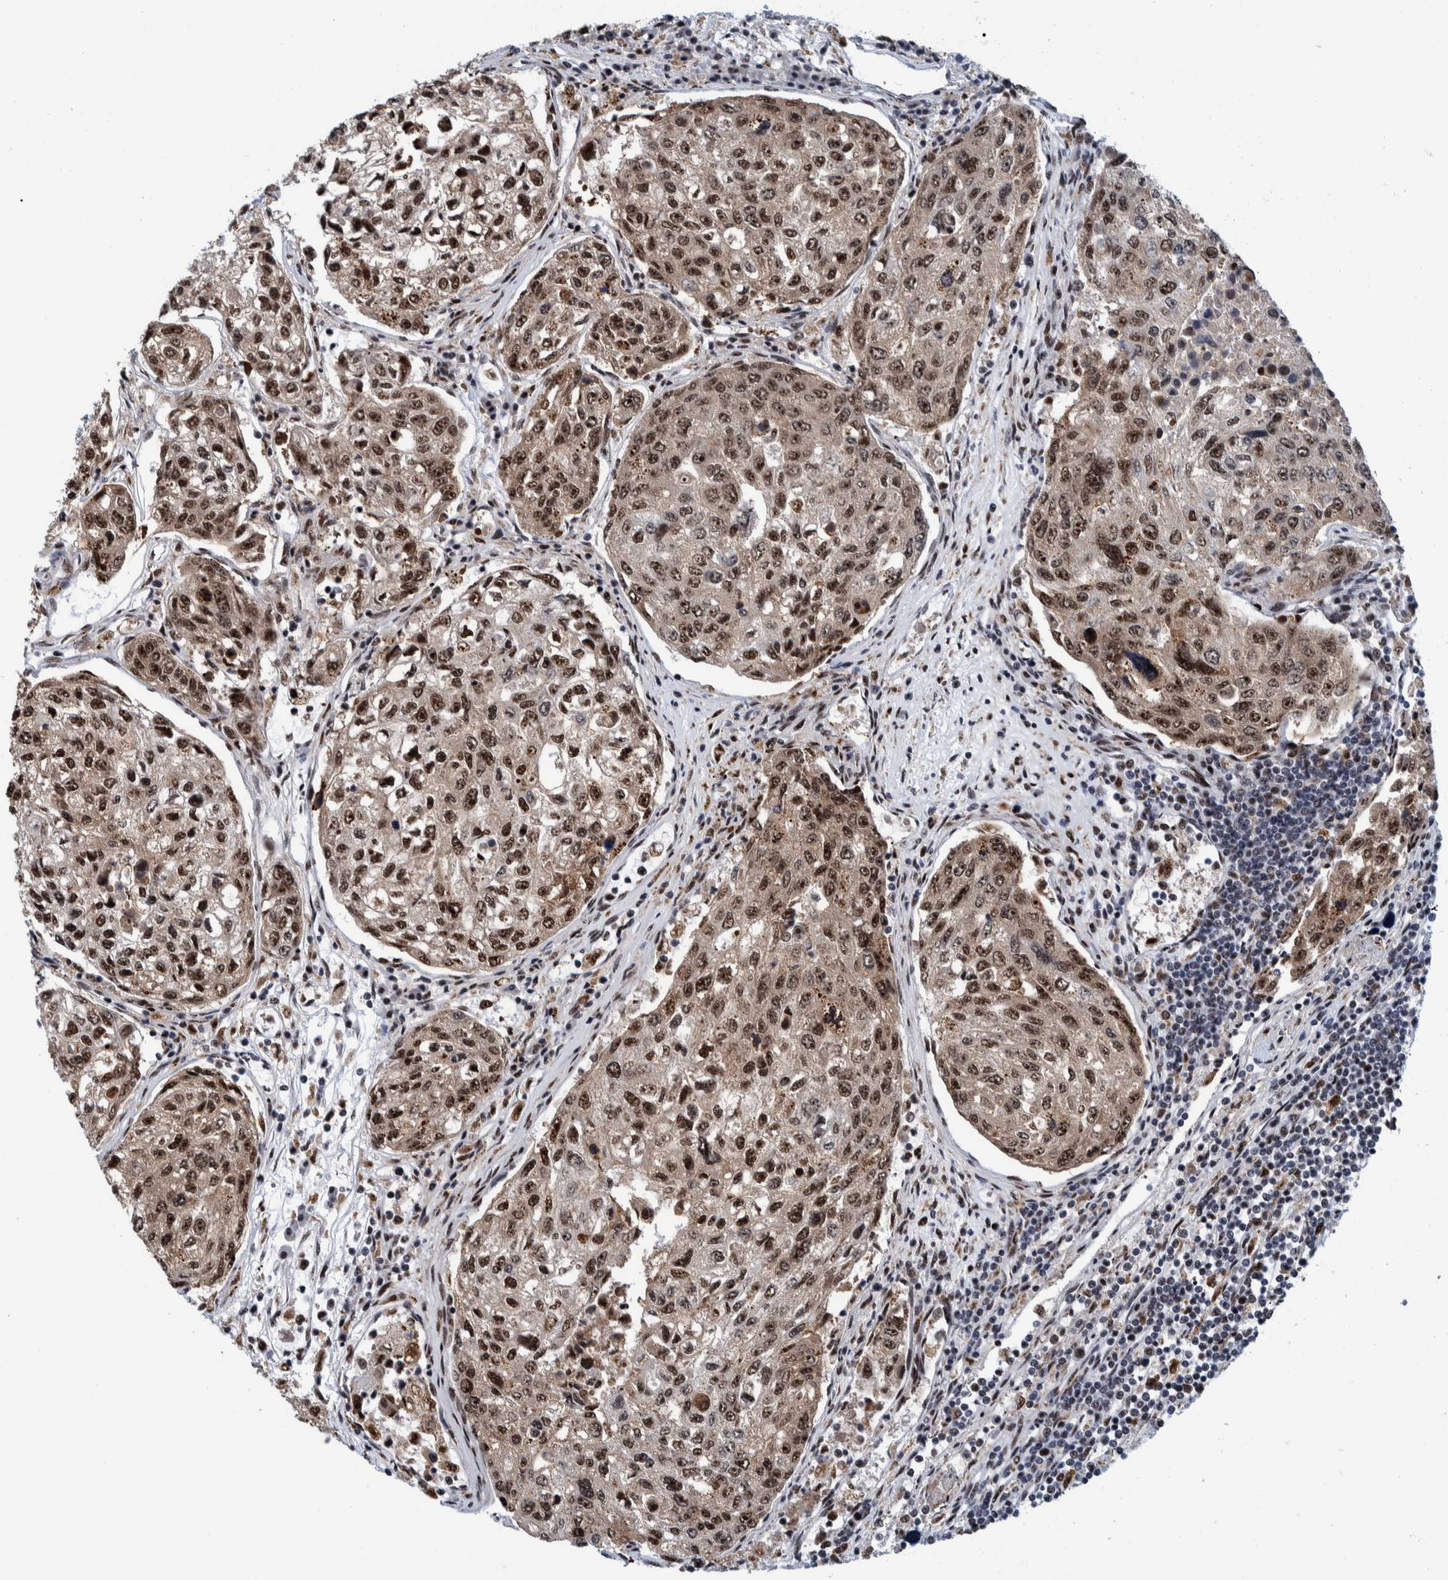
{"staining": {"intensity": "moderate", "quantity": ">75%", "location": "cytoplasmic/membranous,nuclear"}, "tissue": "urothelial cancer", "cell_type": "Tumor cells", "image_type": "cancer", "snomed": [{"axis": "morphology", "description": "Urothelial carcinoma, High grade"}, {"axis": "topography", "description": "Lymph node"}, {"axis": "topography", "description": "Urinary bladder"}], "caption": "Brown immunohistochemical staining in urothelial cancer displays moderate cytoplasmic/membranous and nuclear staining in about >75% of tumor cells.", "gene": "EFTUD2", "patient": {"sex": "male", "age": 51}}